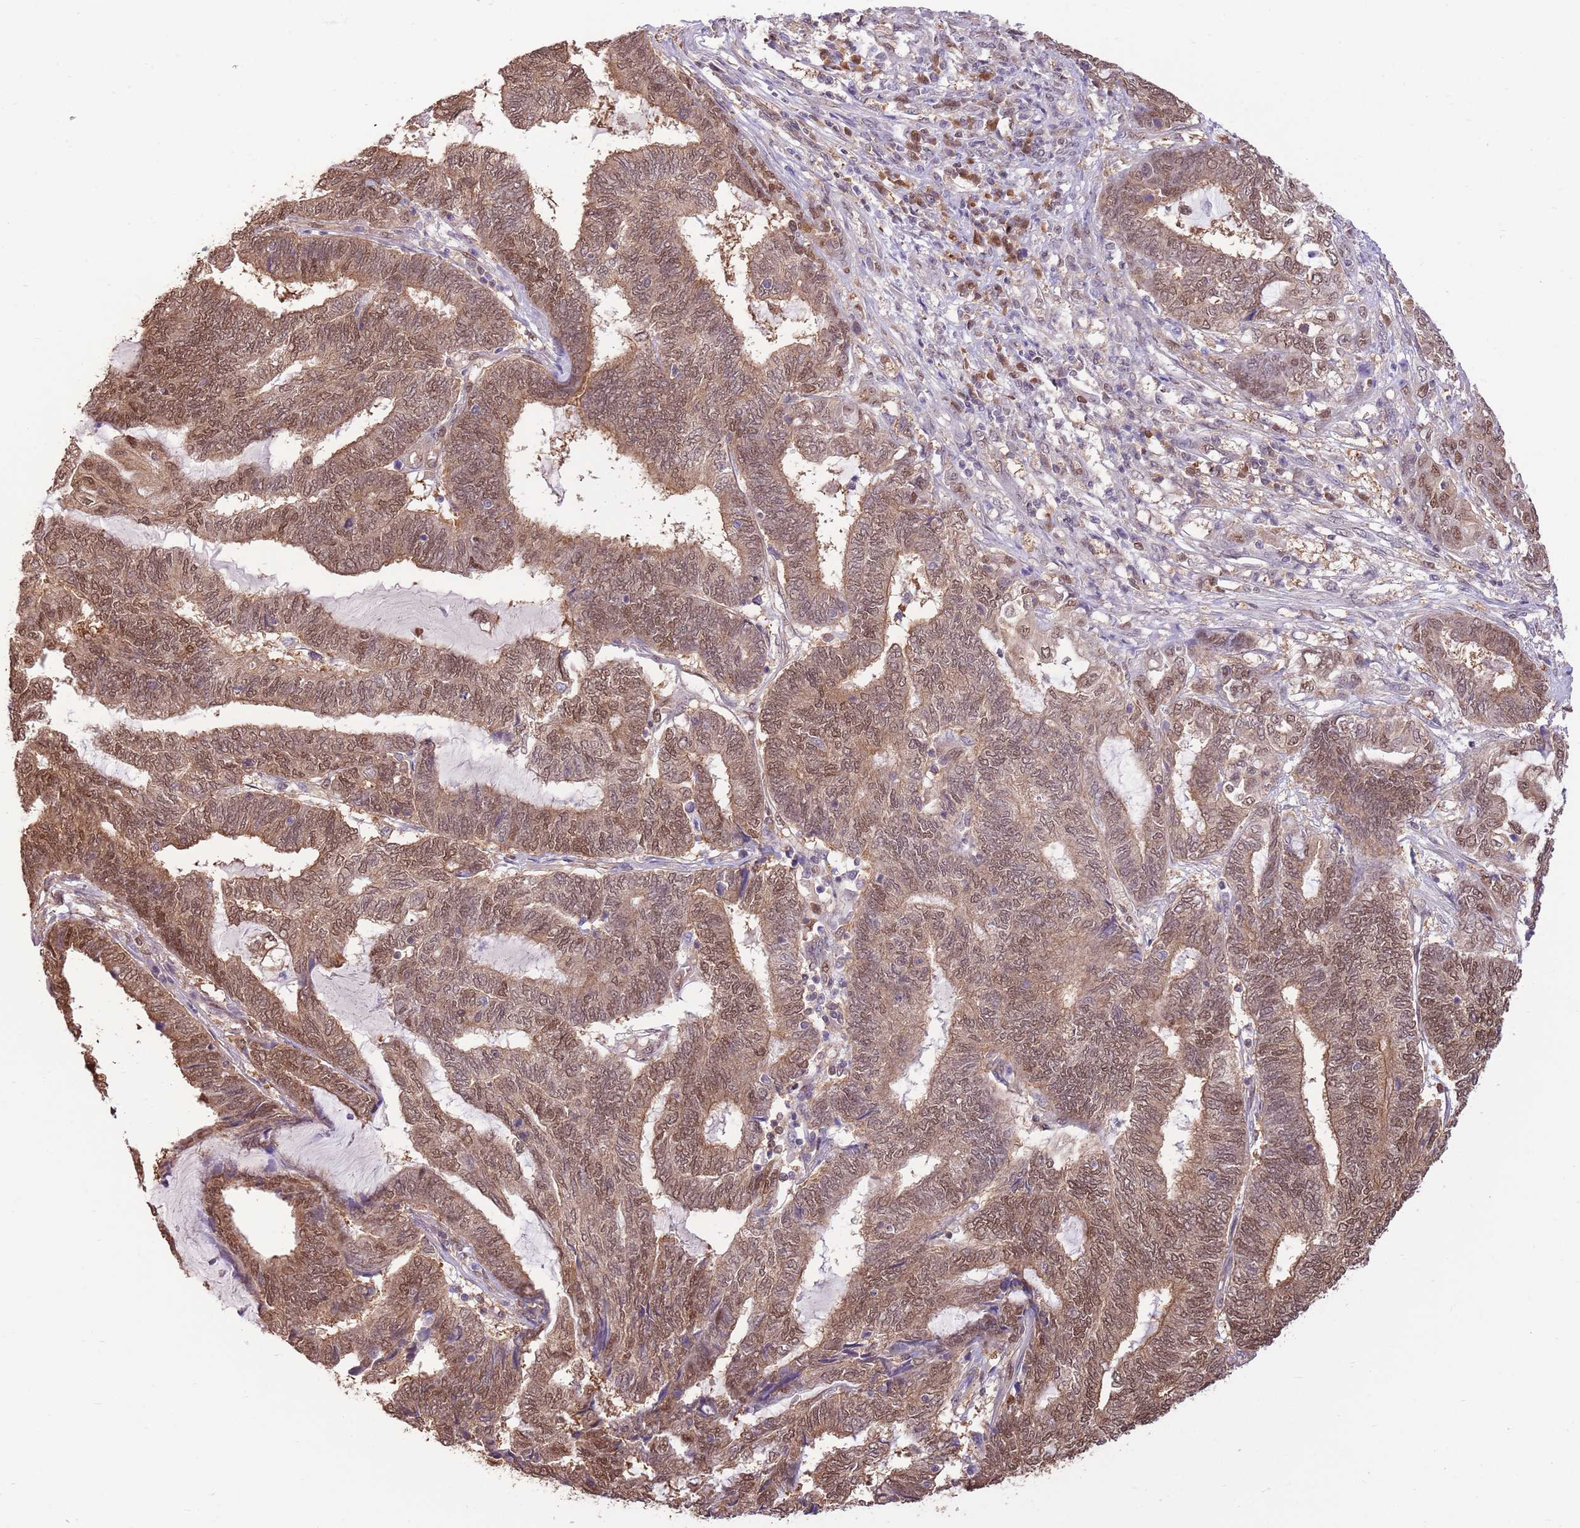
{"staining": {"intensity": "moderate", "quantity": ">75%", "location": "cytoplasmic/membranous,nuclear"}, "tissue": "endometrial cancer", "cell_type": "Tumor cells", "image_type": "cancer", "snomed": [{"axis": "morphology", "description": "Adenocarcinoma, NOS"}, {"axis": "topography", "description": "Uterus"}, {"axis": "topography", "description": "Endometrium"}], "caption": "Immunohistochemistry (IHC) of endometrial cancer displays medium levels of moderate cytoplasmic/membranous and nuclear expression in approximately >75% of tumor cells.", "gene": "NSFL1C", "patient": {"sex": "female", "age": 70}}